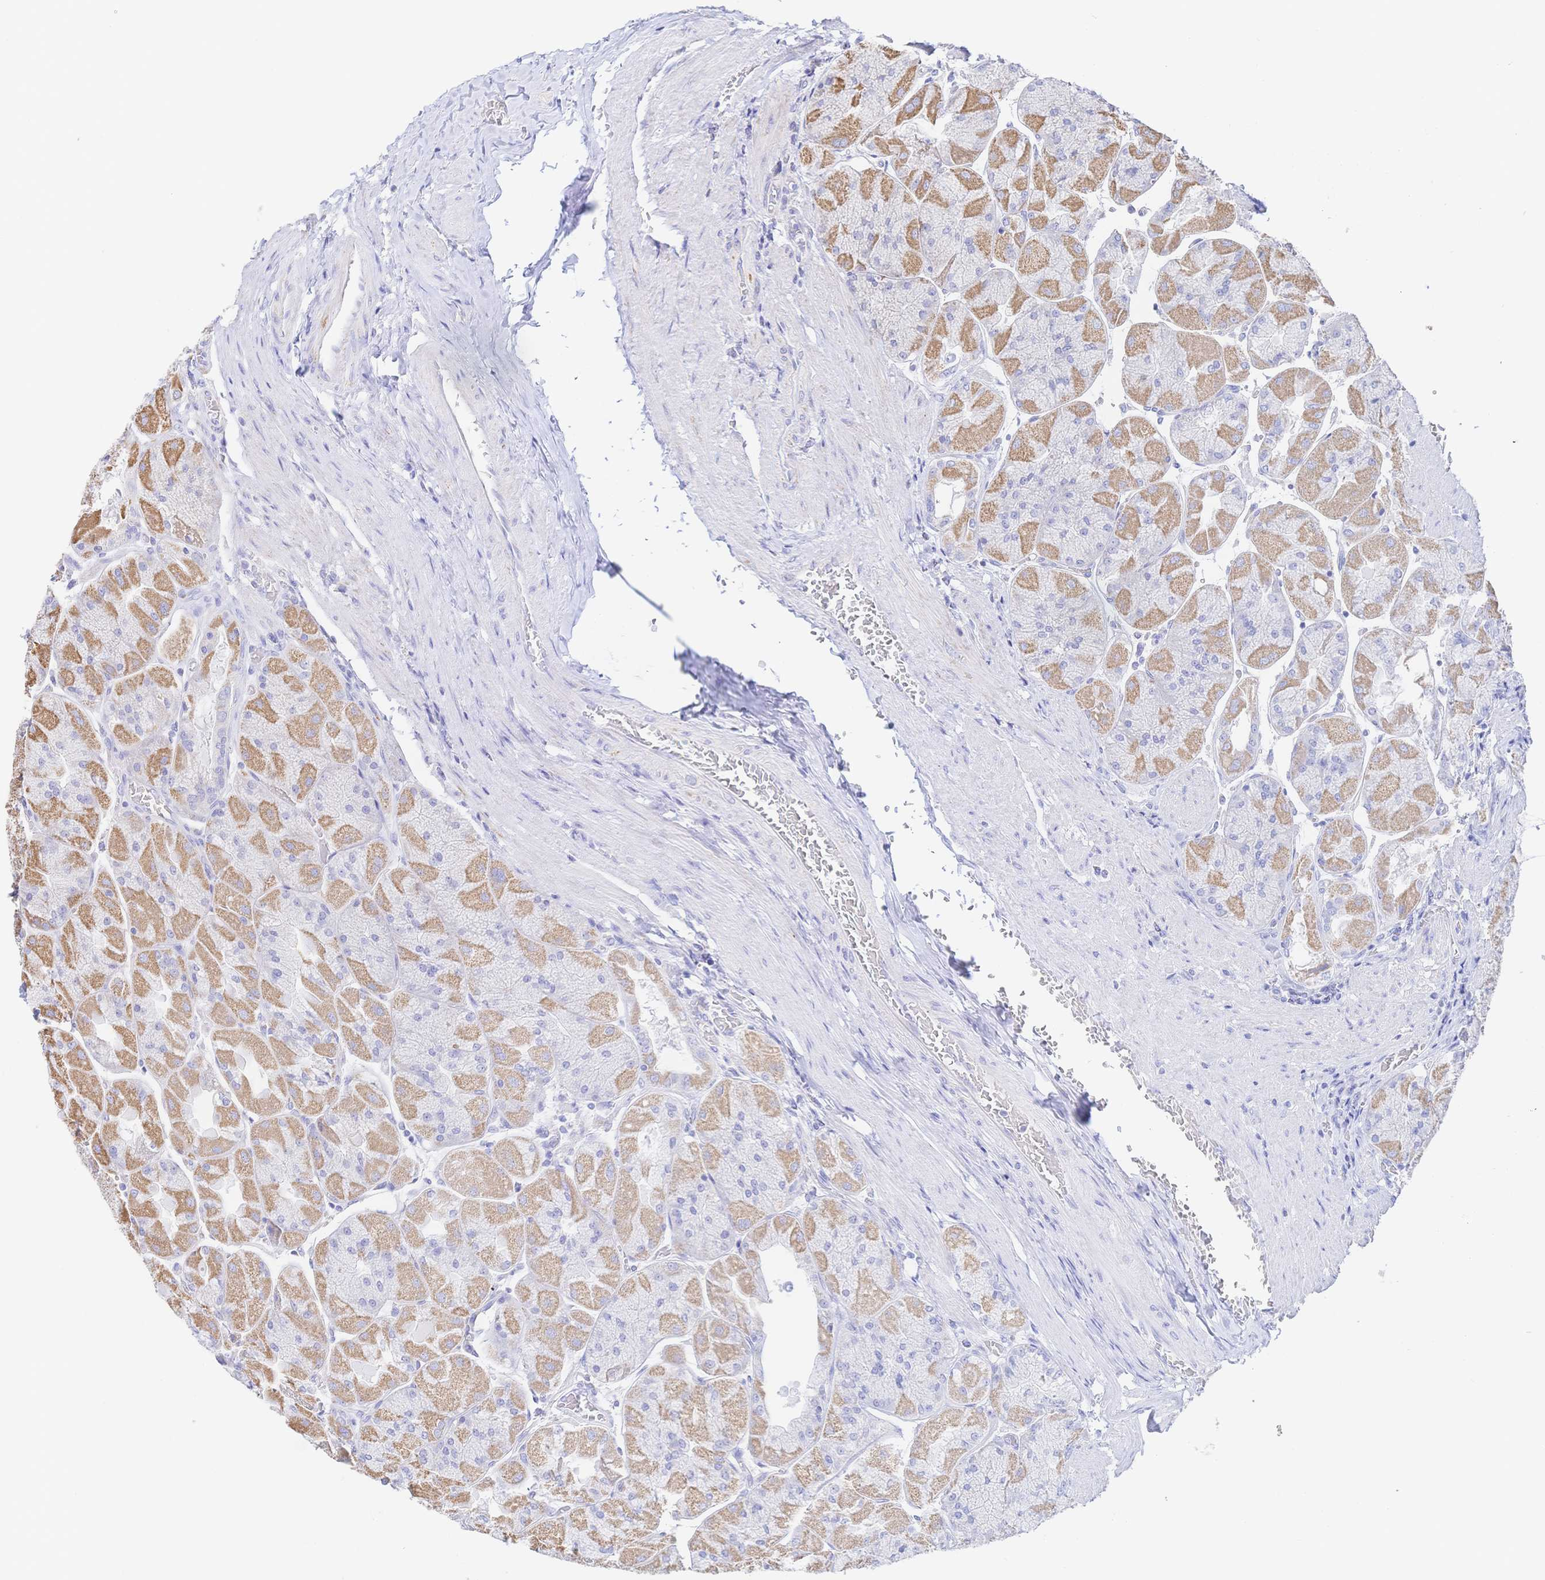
{"staining": {"intensity": "moderate", "quantity": "25%-75%", "location": "cytoplasmic/membranous"}, "tissue": "stomach", "cell_type": "Glandular cells", "image_type": "normal", "snomed": [{"axis": "morphology", "description": "Normal tissue, NOS"}, {"axis": "topography", "description": "Stomach"}], "caption": "Immunohistochemistry staining of benign stomach, which displays medium levels of moderate cytoplasmic/membranous expression in about 25%-75% of glandular cells indicating moderate cytoplasmic/membranous protein positivity. The staining was performed using DAB (brown) for protein detection and nuclei were counterstained in hematoxylin (blue).", "gene": "SYNGR4", "patient": {"sex": "female", "age": 61}}